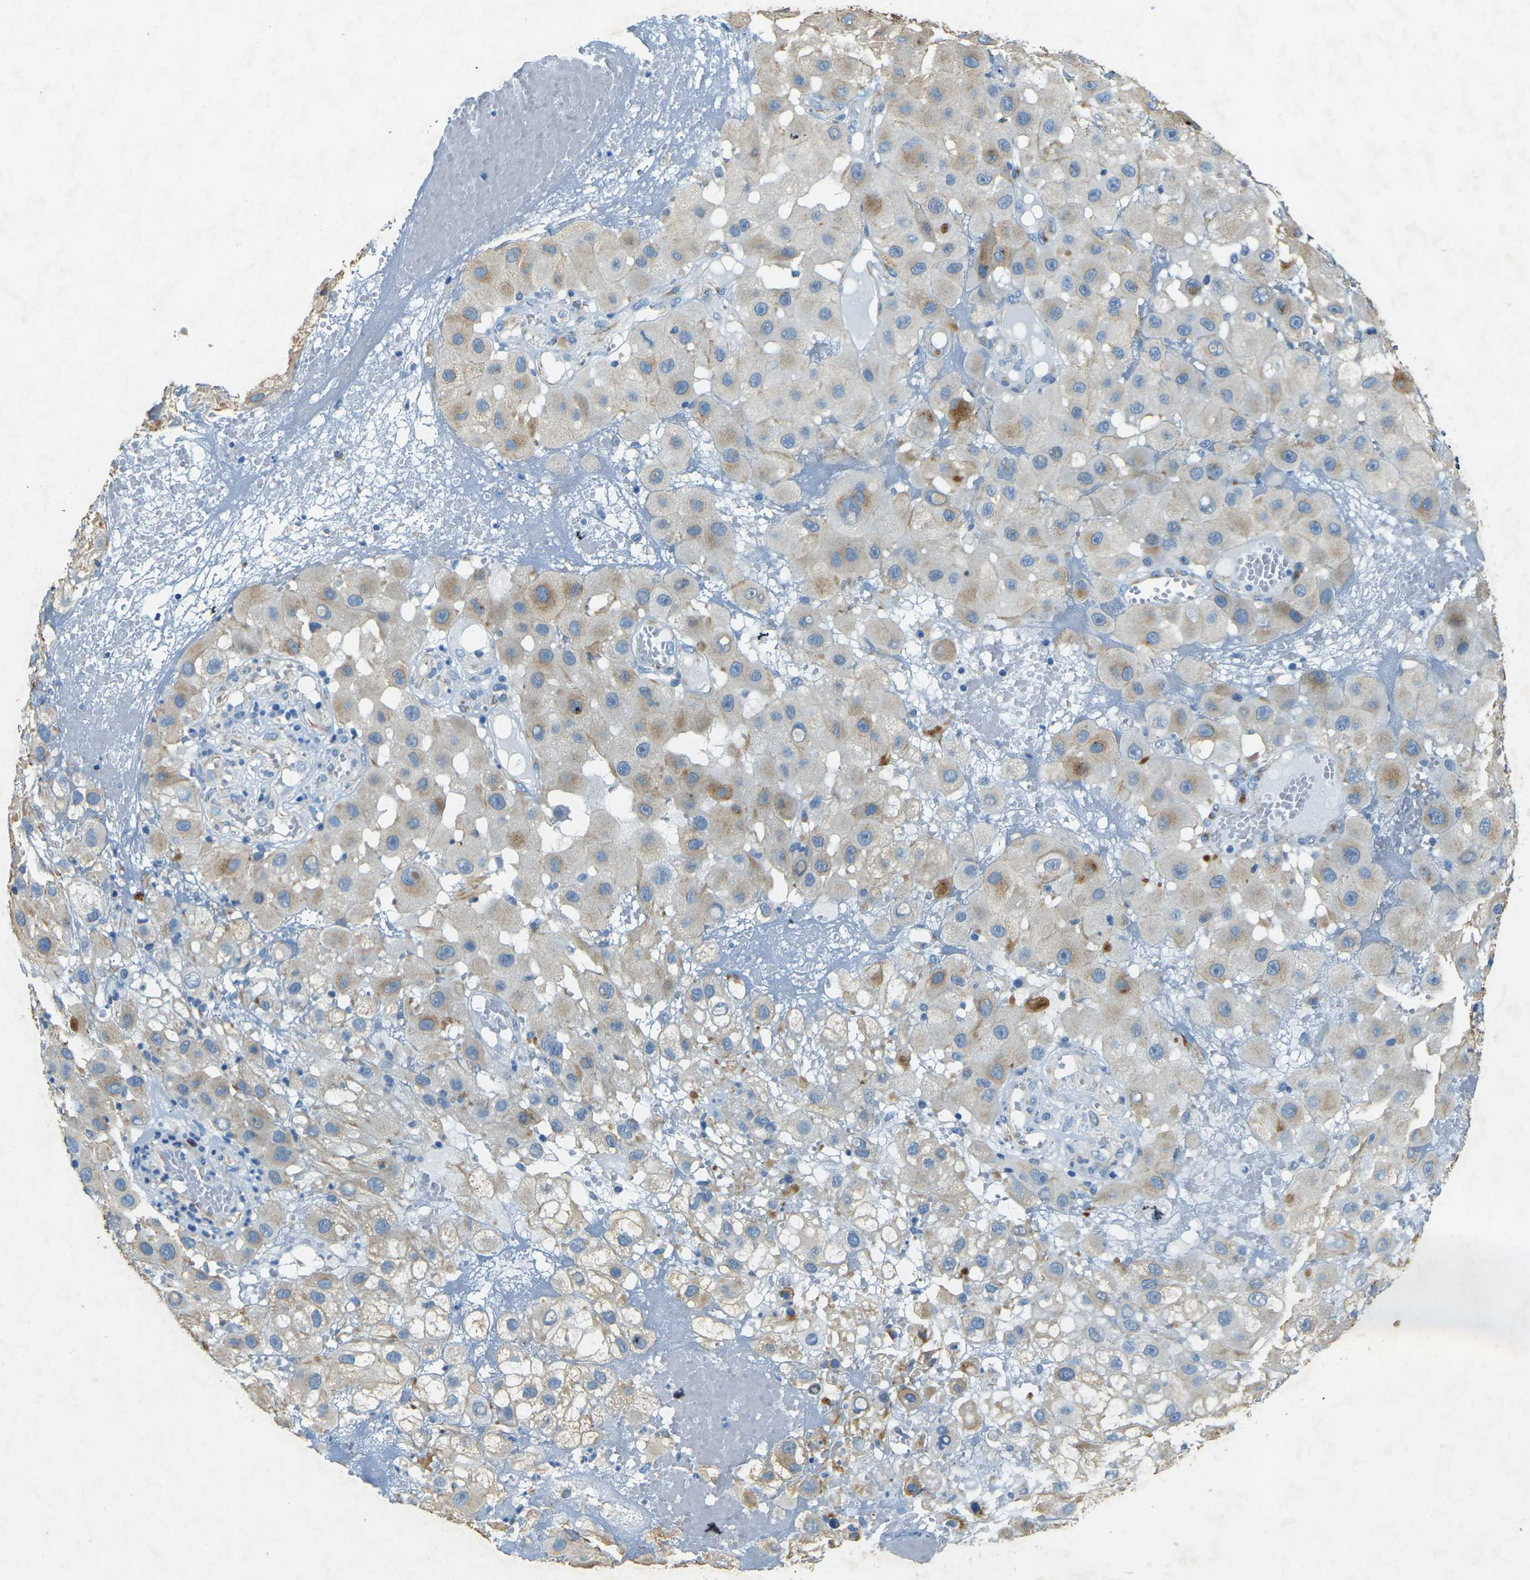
{"staining": {"intensity": "moderate", "quantity": ">75%", "location": "cytoplasmic/membranous"}, "tissue": "melanoma", "cell_type": "Tumor cells", "image_type": "cancer", "snomed": [{"axis": "morphology", "description": "Malignant melanoma, NOS"}, {"axis": "topography", "description": "Skin"}], "caption": "Human melanoma stained with a brown dye exhibits moderate cytoplasmic/membranous positive staining in approximately >75% of tumor cells.", "gene": "SORT1", "patient": {"sex": "female", "age": 81}}